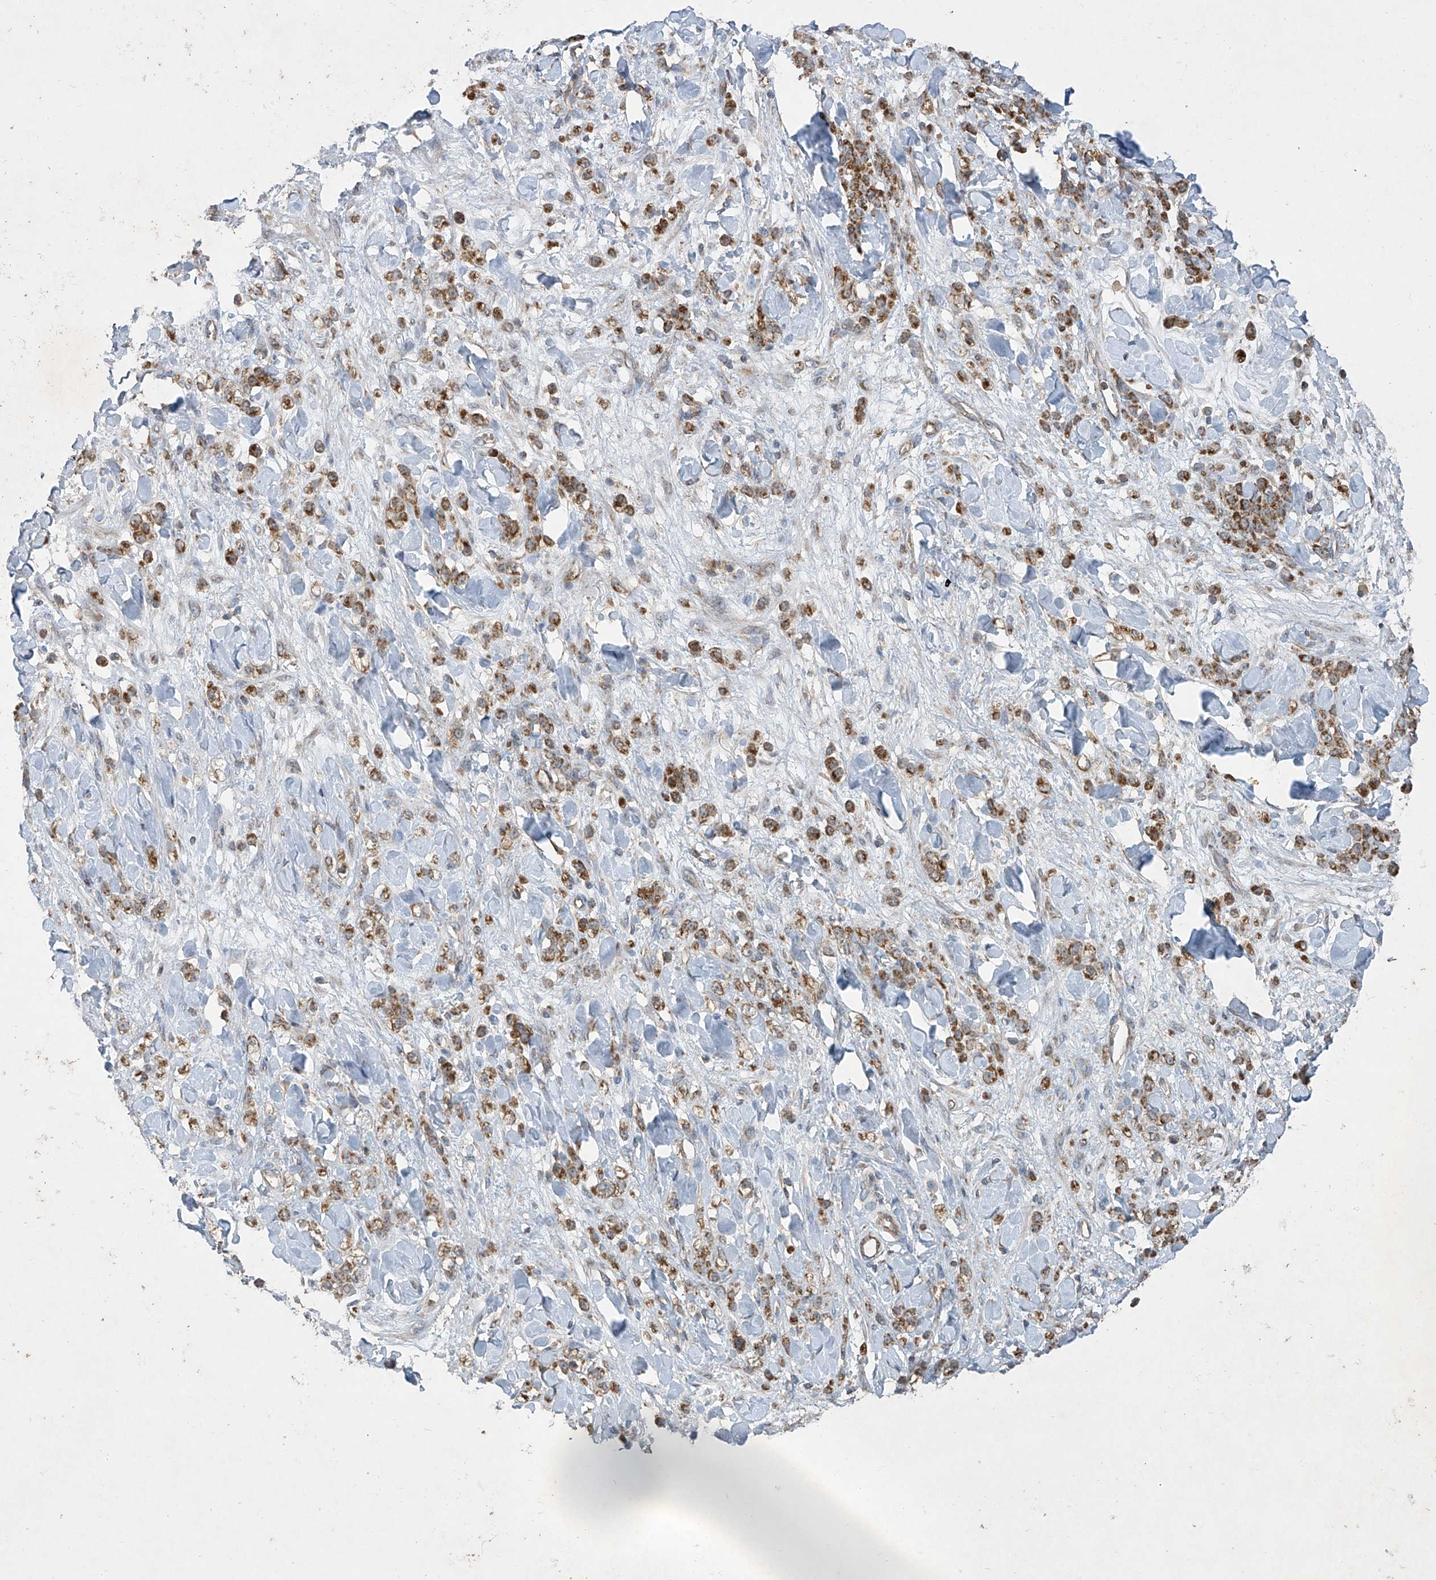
{"staining": {"intensity": "moderate", "quantity": ">75%", "location": "cytoplasmic/membranous"}, "tissue": "stomach cancer", "cell_type": "Tumor cells", "image_type": "cancer", "snomed": [{"axis": "morphology", "description": "Normal tissue, NOS"}, {"axis": "morphology", "description": "Adenocarcinoma, NOS"}, {"axis": "topography", "description": "Stomach"}], "caption": "Tumor cells exhibit medium levels of moderate cytoplasmic/membranous expression in approximately >75% of cells in stomach adenocarcinoma.", "gene": "UQCC1", "patient": {"sex": "male", "age": 82}}